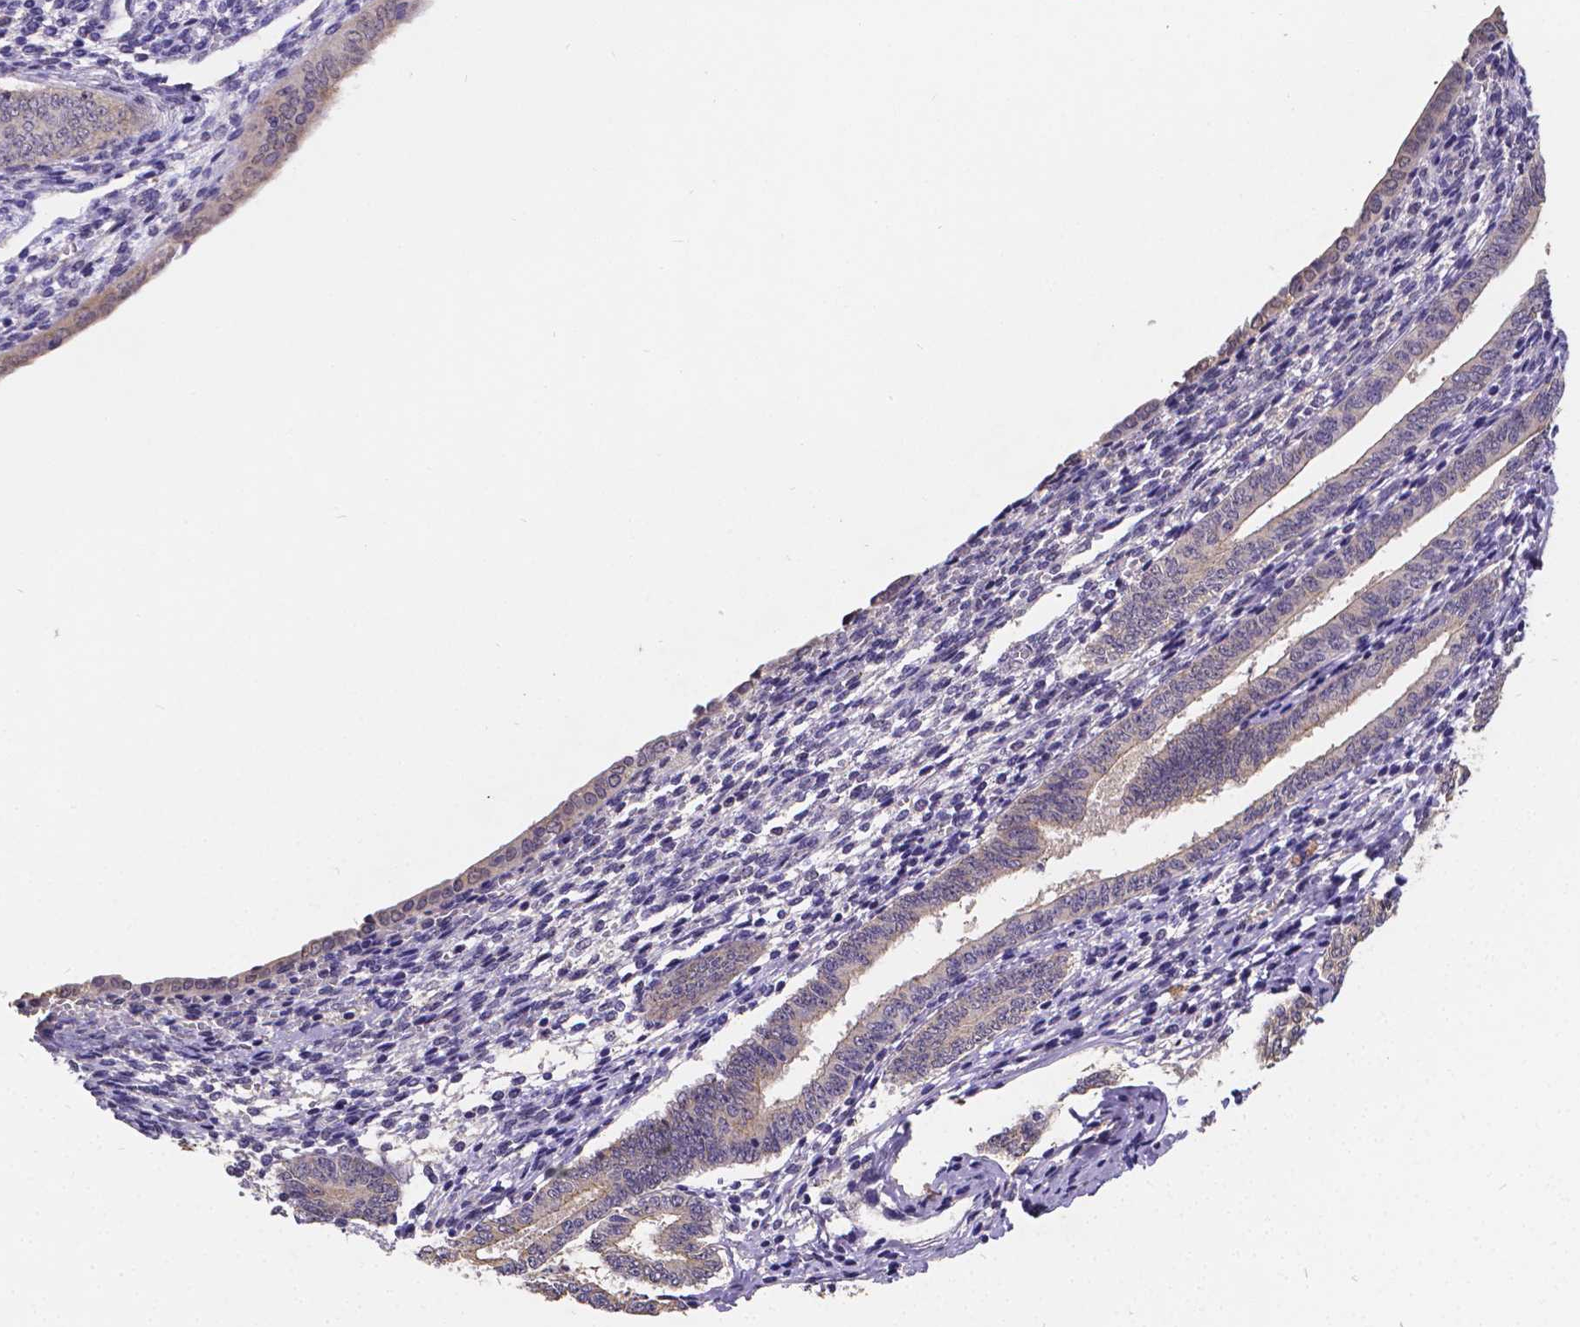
{"staining": {"intensity": "moderate", "quantity": ">75%", "location": "cytoplasmic/membranous"}, "tissue": "cervical cancer", "cell_type": "Tumor cells", "image_type": "cancer", "snomed": [{"axis": "morphology", "description": "Squamous cell carcinoma, NOS"}, {"axis": "topography", "description": "Cervix"}], "caption": "A histopathology image of human cervical squamous cell carcinoma stained for a protein displays moderate cytoplasmic/membranous brown staining in tumor cells.", "gene": "CTNNA2", "patient": {"sex": "female", "age": 59}}